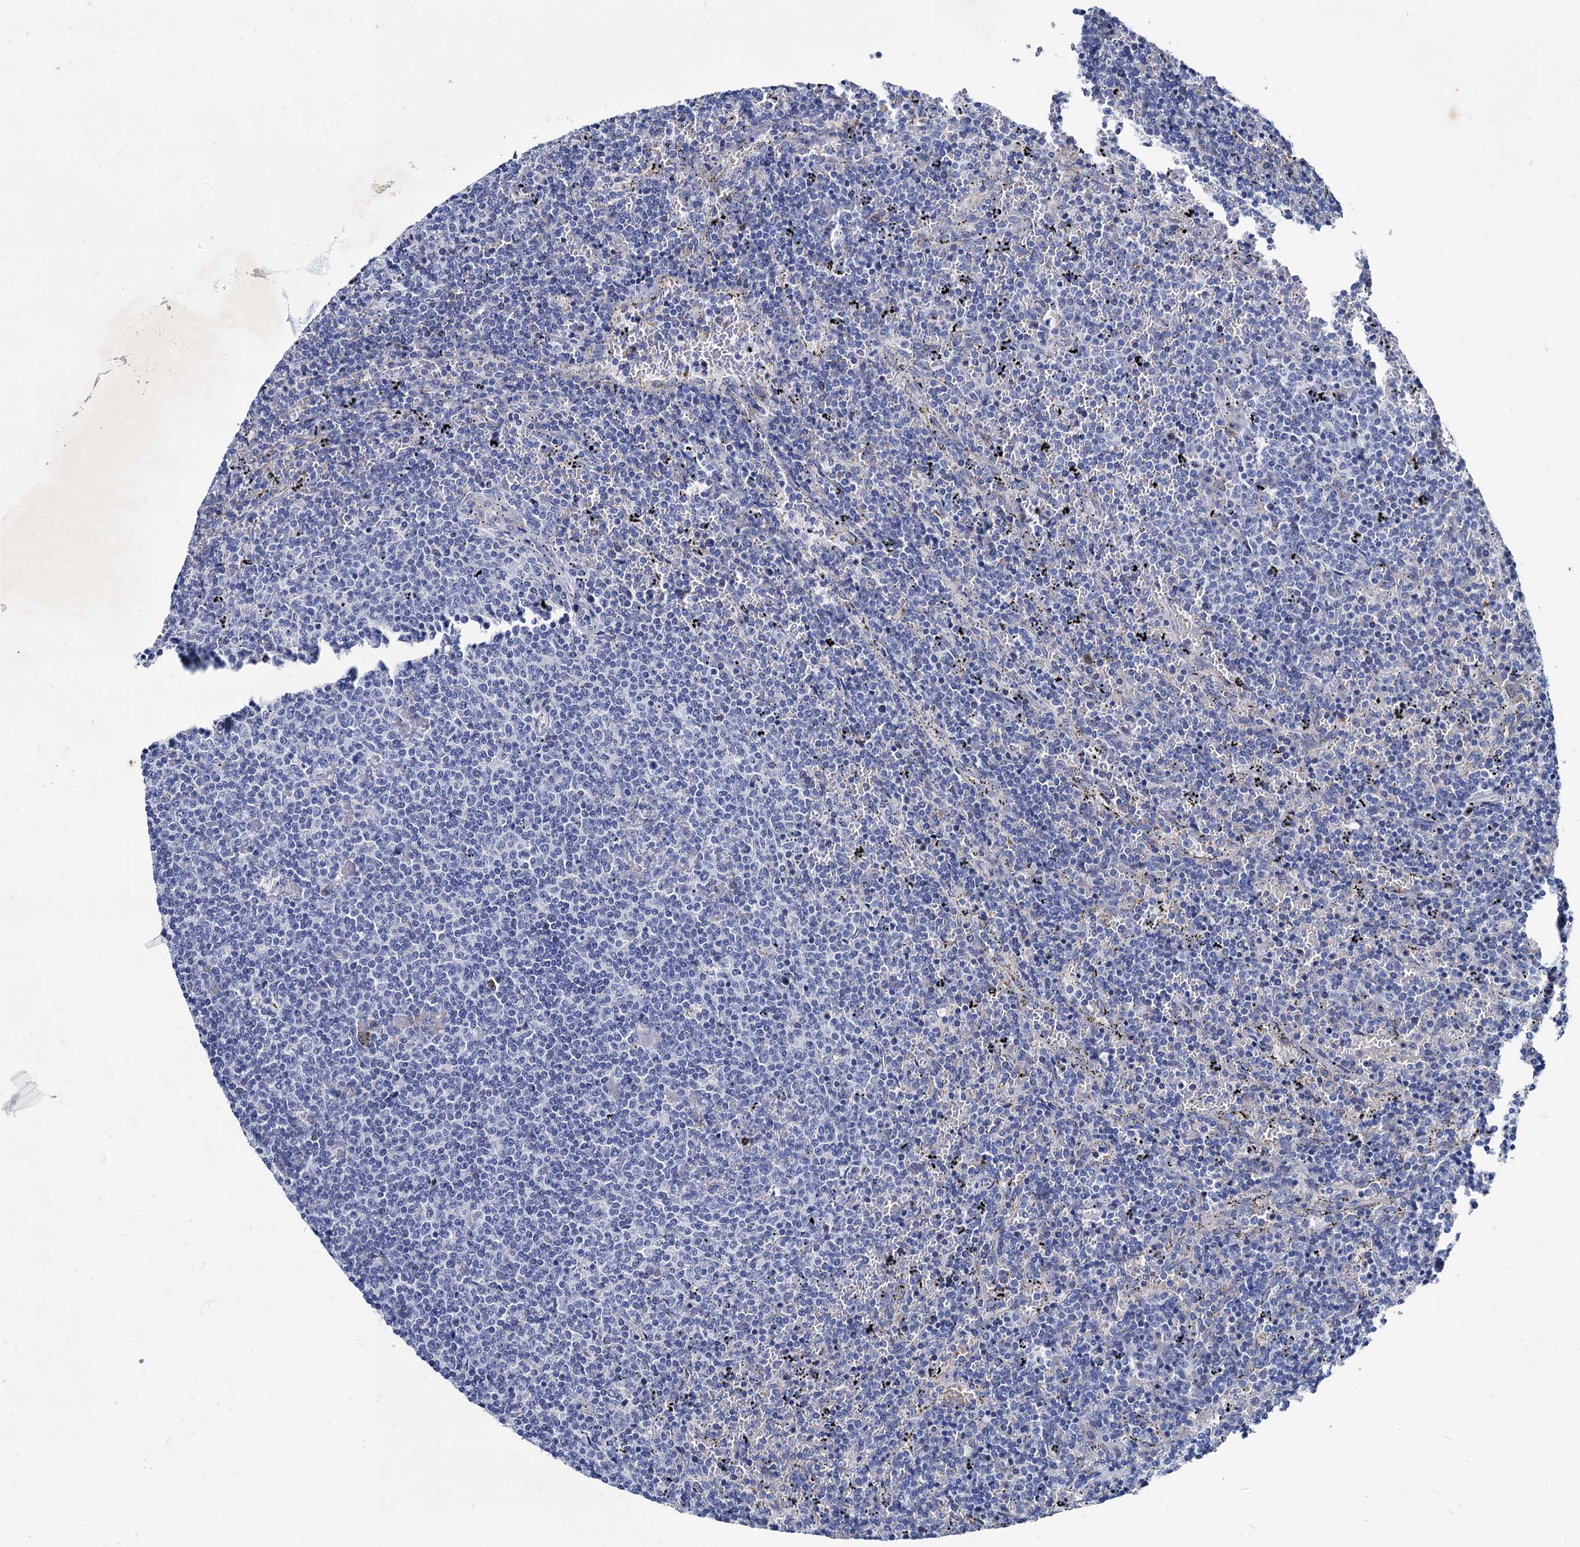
{"staining": {"intensity": "negative", "quantity": "none", "location": "none"}, "tissue": "lymphoma", "cell_type": "Tumor cells", "image_type": "cancer", "snomed": [{"axis": "morphology", "description": "Malignant lymphoma, non-Hodgkin's type, Low grade"}, {"axis": "topography", "description": "Spleen"}], "caption": "There is no significant positivity in tumor cells of low-grade malignant lymphoma, non-Hodgkin's type.", "gene": "TMEM72", "patient": {"sex": "female", "age": 50}}